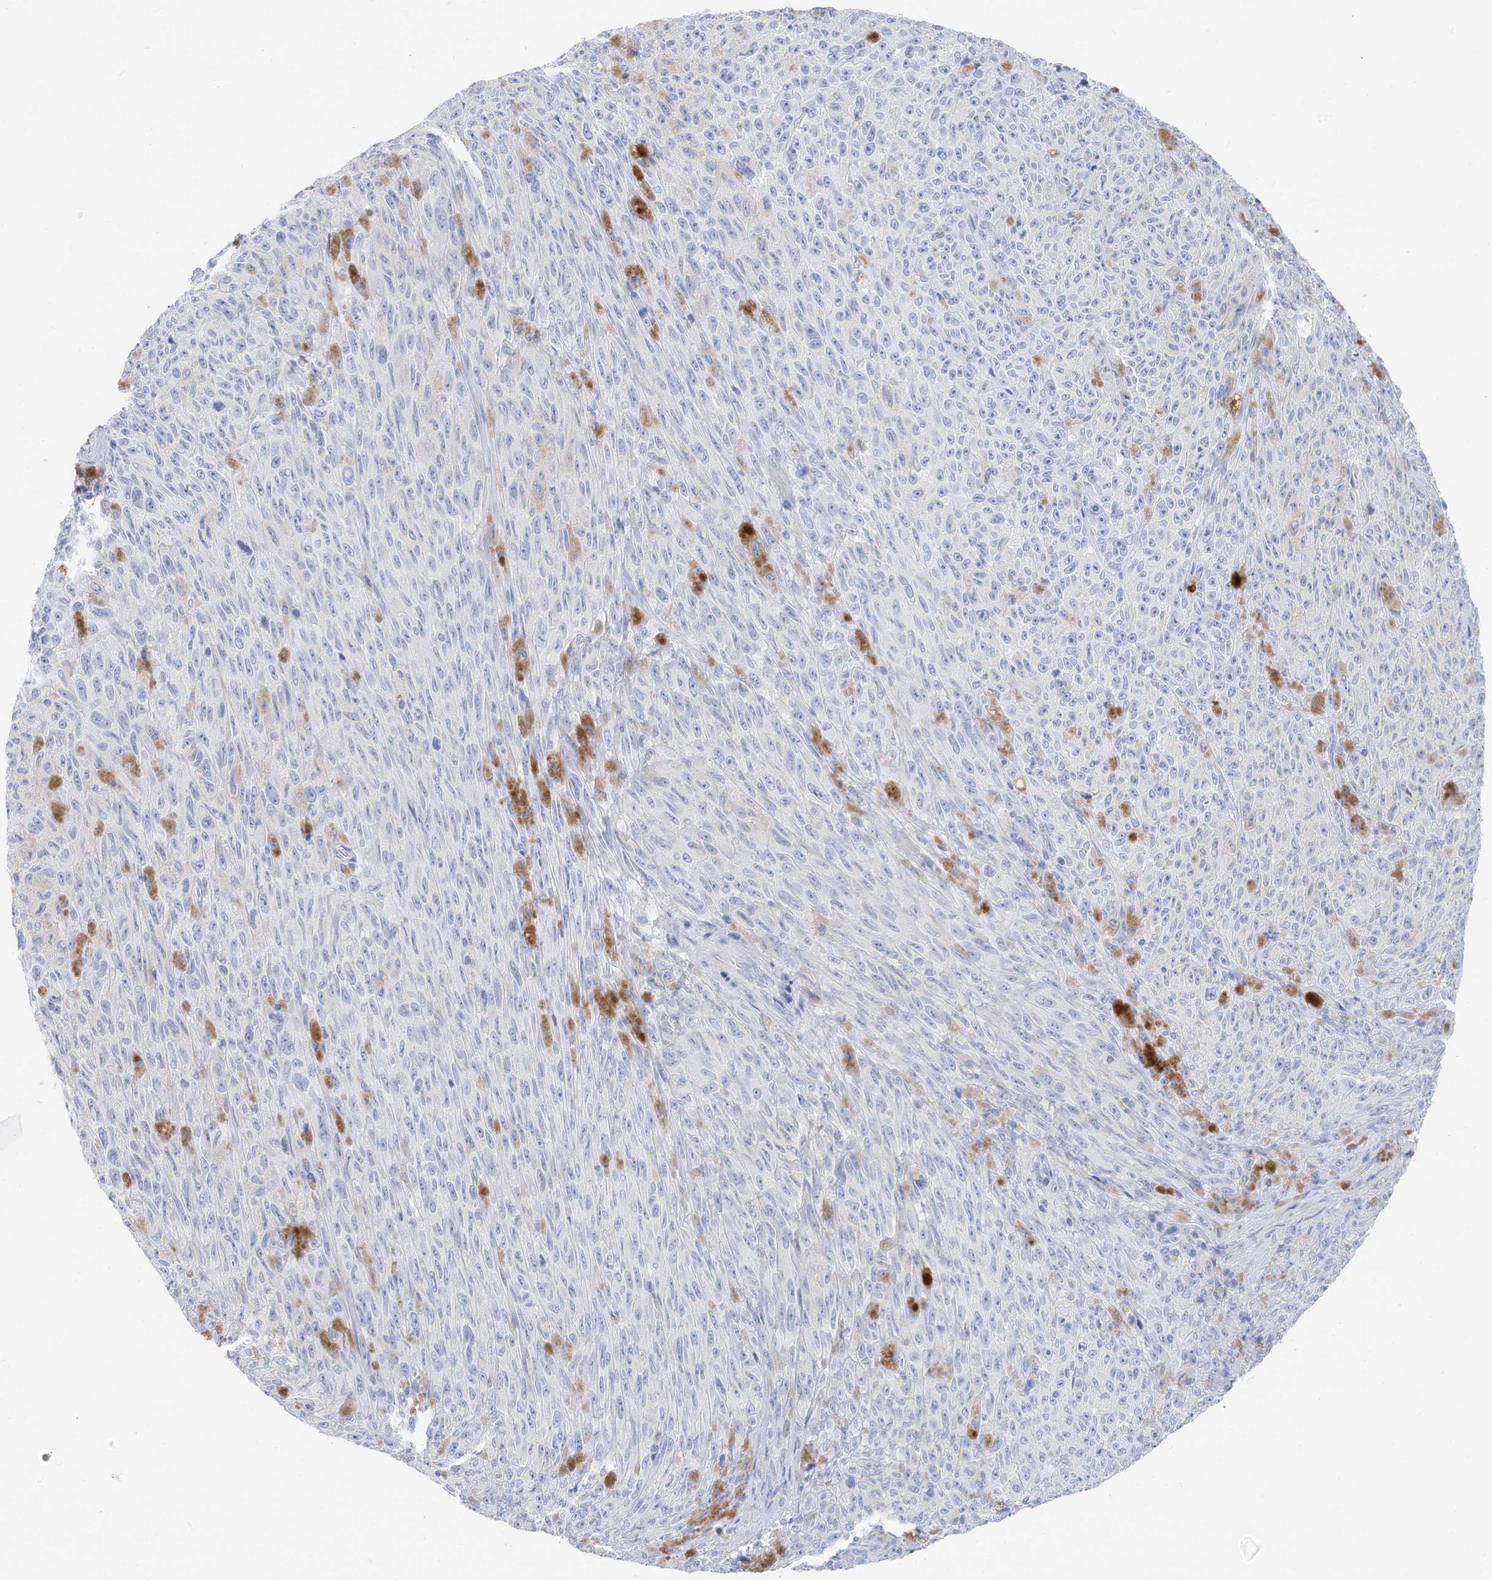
{"staining": {"intensity": "negative", "quantity": "none", "location": "none"}, "tissue": "melanoma", "cell_type": "Tumor cells", "image_type": "cancer", "snomed": [{"axis": "morphology", "description": "Malignant melanoma, NOS"}, {"axis": "topography", "description": "Skin"}], "caption": "Immunohistochemical staining of melanoma exhibits no significant staining in tumor cells.", "gene": "SH3YL1", "patient": {"sex": "female", "age": 82}}